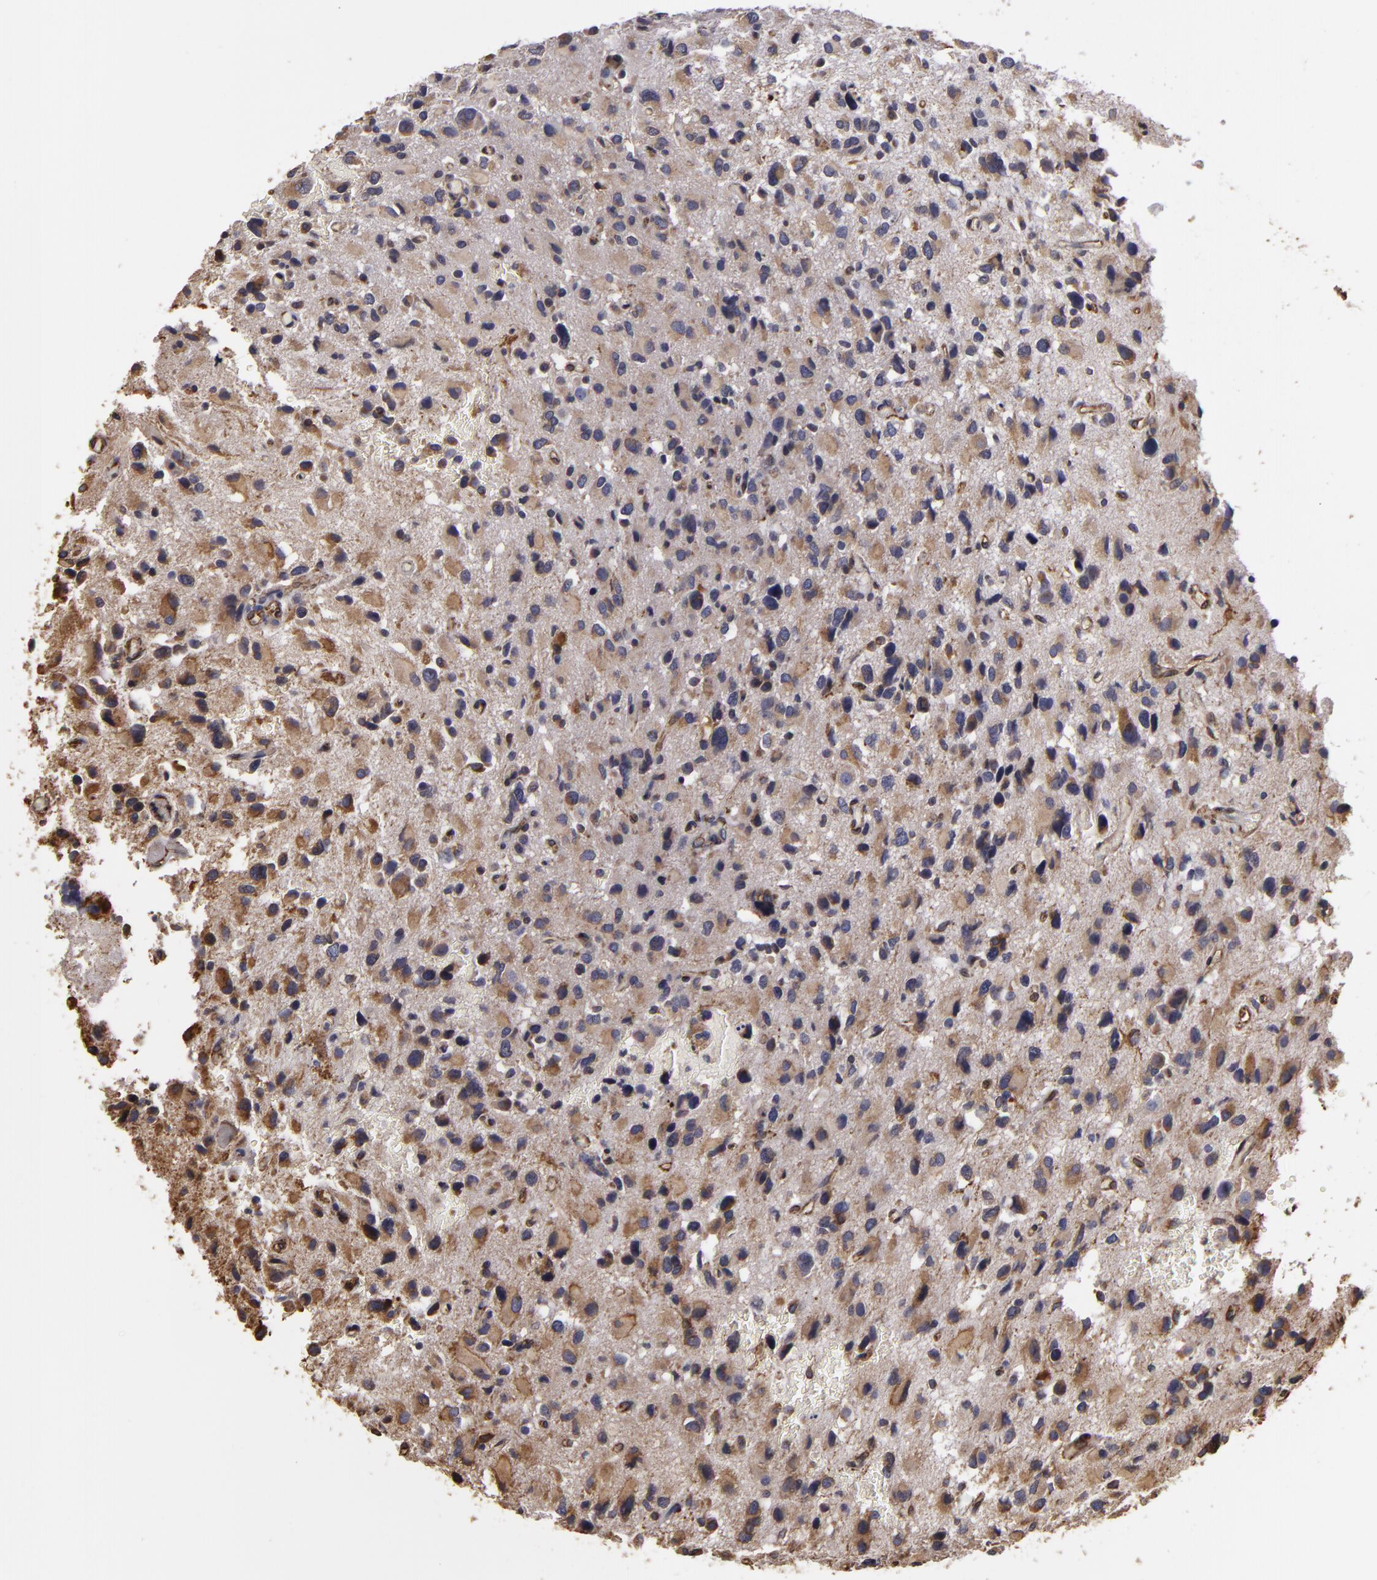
{"staining": {"intensity": "moderate", "quantity": "25%-75%", "location": "cytoplasmic/membranous"}, "tissue": "glioma", "cell_type": "Tumor cells", "image_type": "cancer", "snomed": [{"axis": "morphology", "description": "Glioma, malignant, High grade"}, {"axis": "topography", "description": "Brain"}], "caption": "DAB (3,3'-diaminobenzidine) immunohistochemical staining of human high-grade glioma (malignant) demonstrates moderate cytoplasmic/membranous protein staining in about 25%-75% of tumor cells.", "gene": "CYB5R3", "patient": {"sex": "male", "age": 69}}